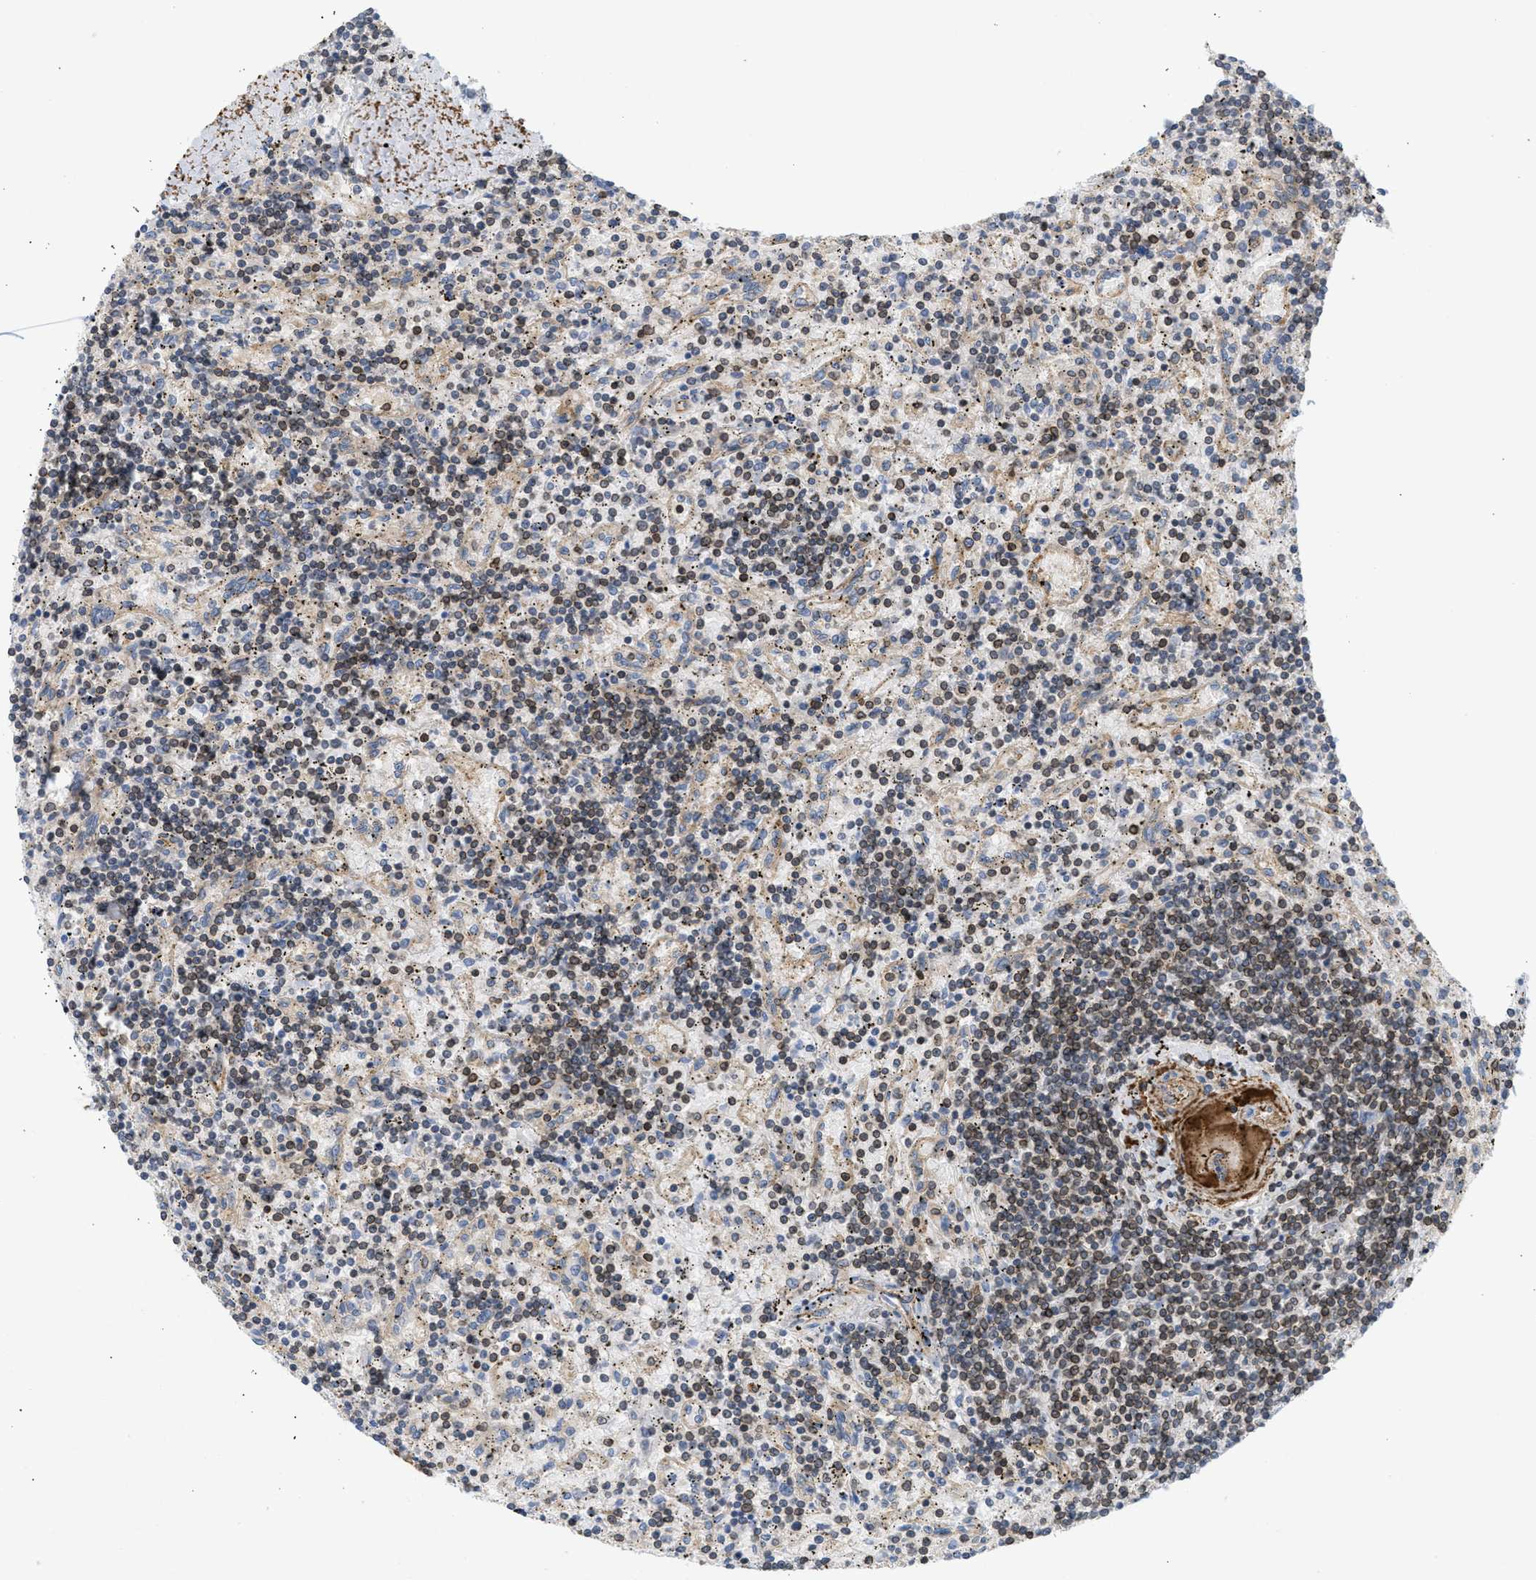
{"staining": {"intensity": "moderate", "quantity": ">75%", "location": "cytoplasmic/membranous,nuclear"}, "tissue": "lymphoma", "cell_type": "Tumor cells", "image_type": "cancer", "snomed": [{"axis": "morphology", "description": "Malignant lymphoma, non-Hodgkin's type, Low grade"}, {"axis": "topography", "description": "Spleen"}], "caption": "Brown immunohistochemical staining in human lymphoma shows moderate cytoplasmic/membranous and nuclear staining in approximately >75% of tumor cells.", "gene": "STRN", "patient": {"sex": "male", "age": 76}}